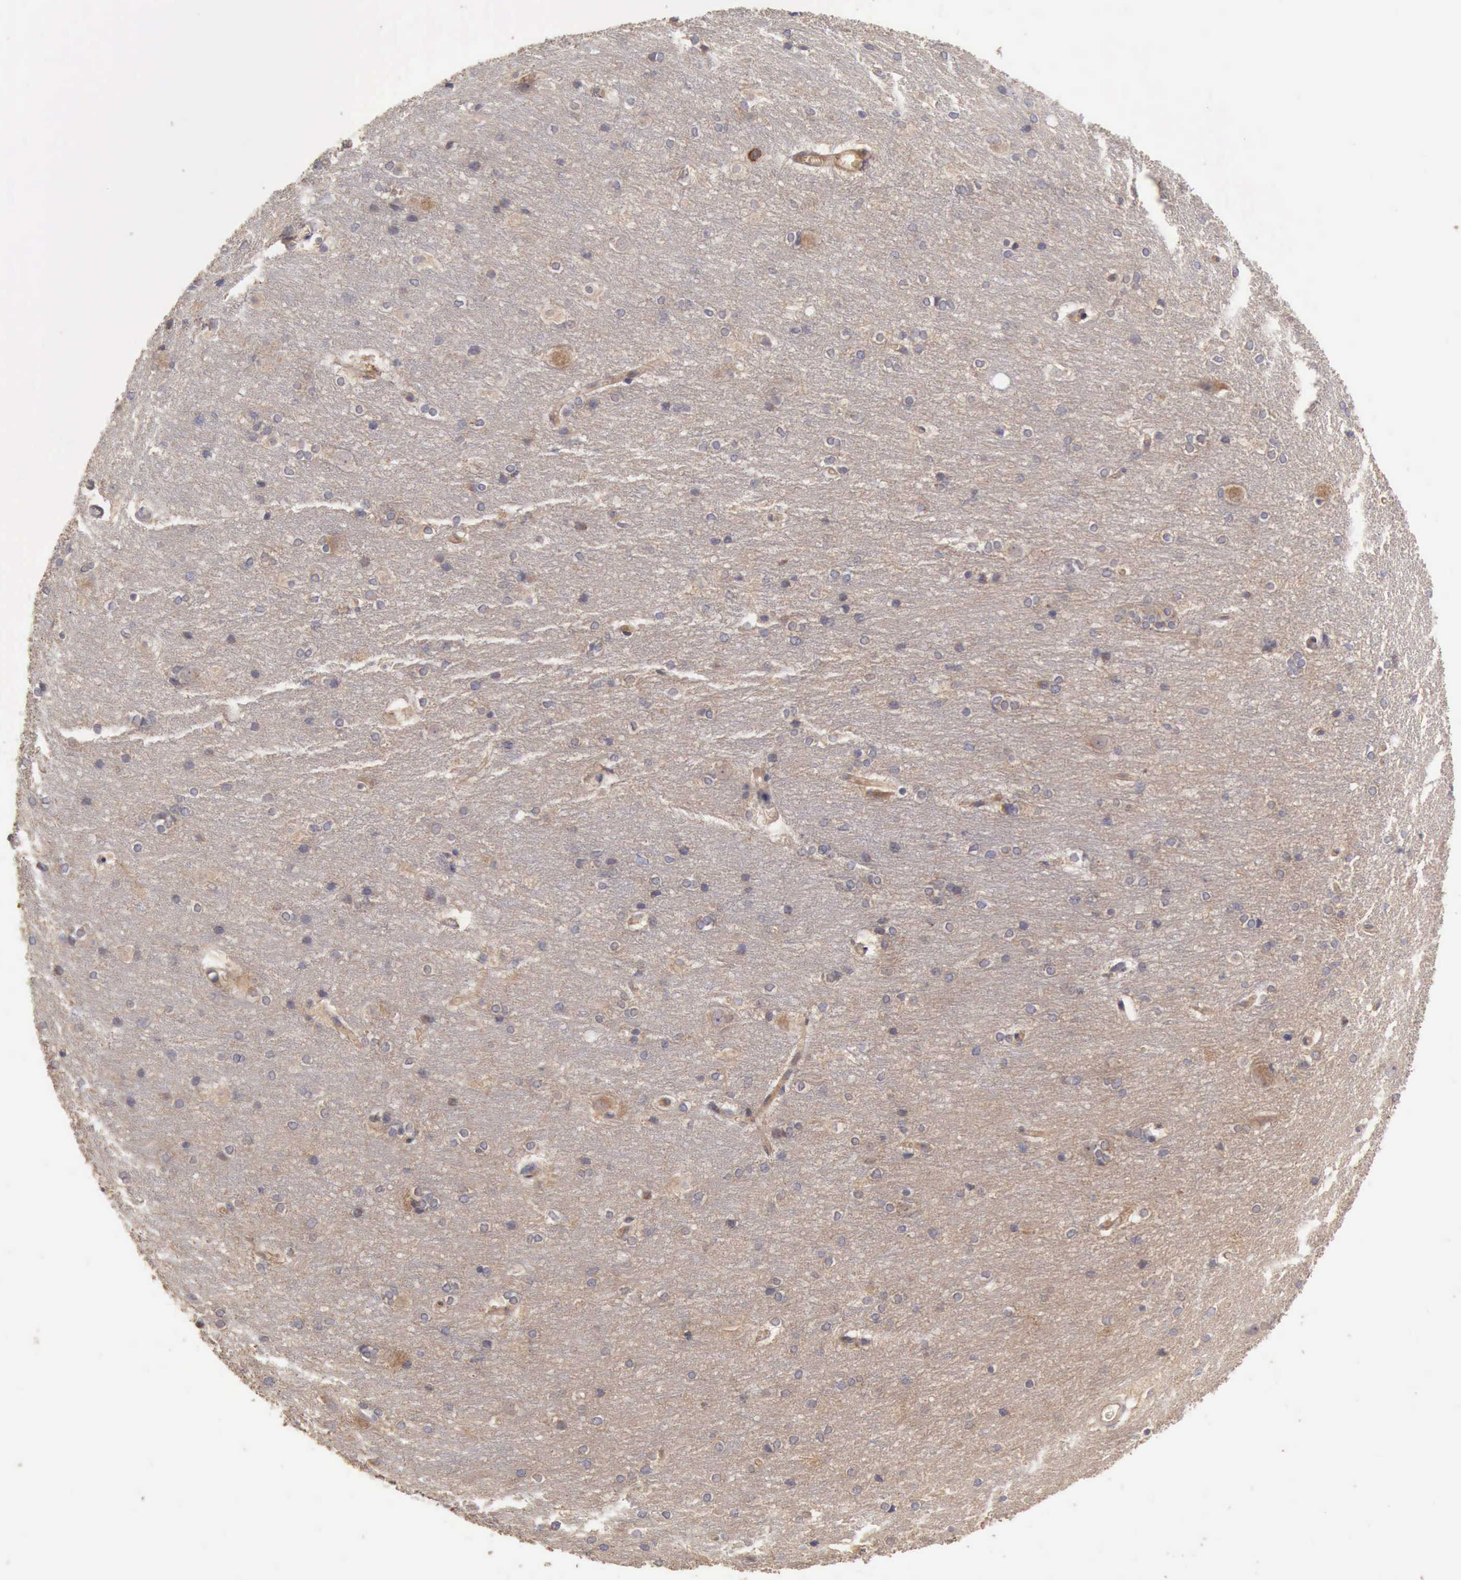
{"staining": {"intensity": "negative", "quantity": "none", "location": "none"}, "tissue": "hippocampus", "cell_type": "Glial cells", "image_type": "normal", "snomed": [{"axis": "morphology", "description": "Normal tissue, NOS"}, {"axis": "topography", "description": "Hippocampus"}], "caption": "Glial cells are negative for brown protein staining in normal hippocampus. (DAB (3,3'-diaminobenzidine) IHC with hematoxylin counter stain).", "gene": "BMX", "patient": {"sex": "female", "age": 19}}